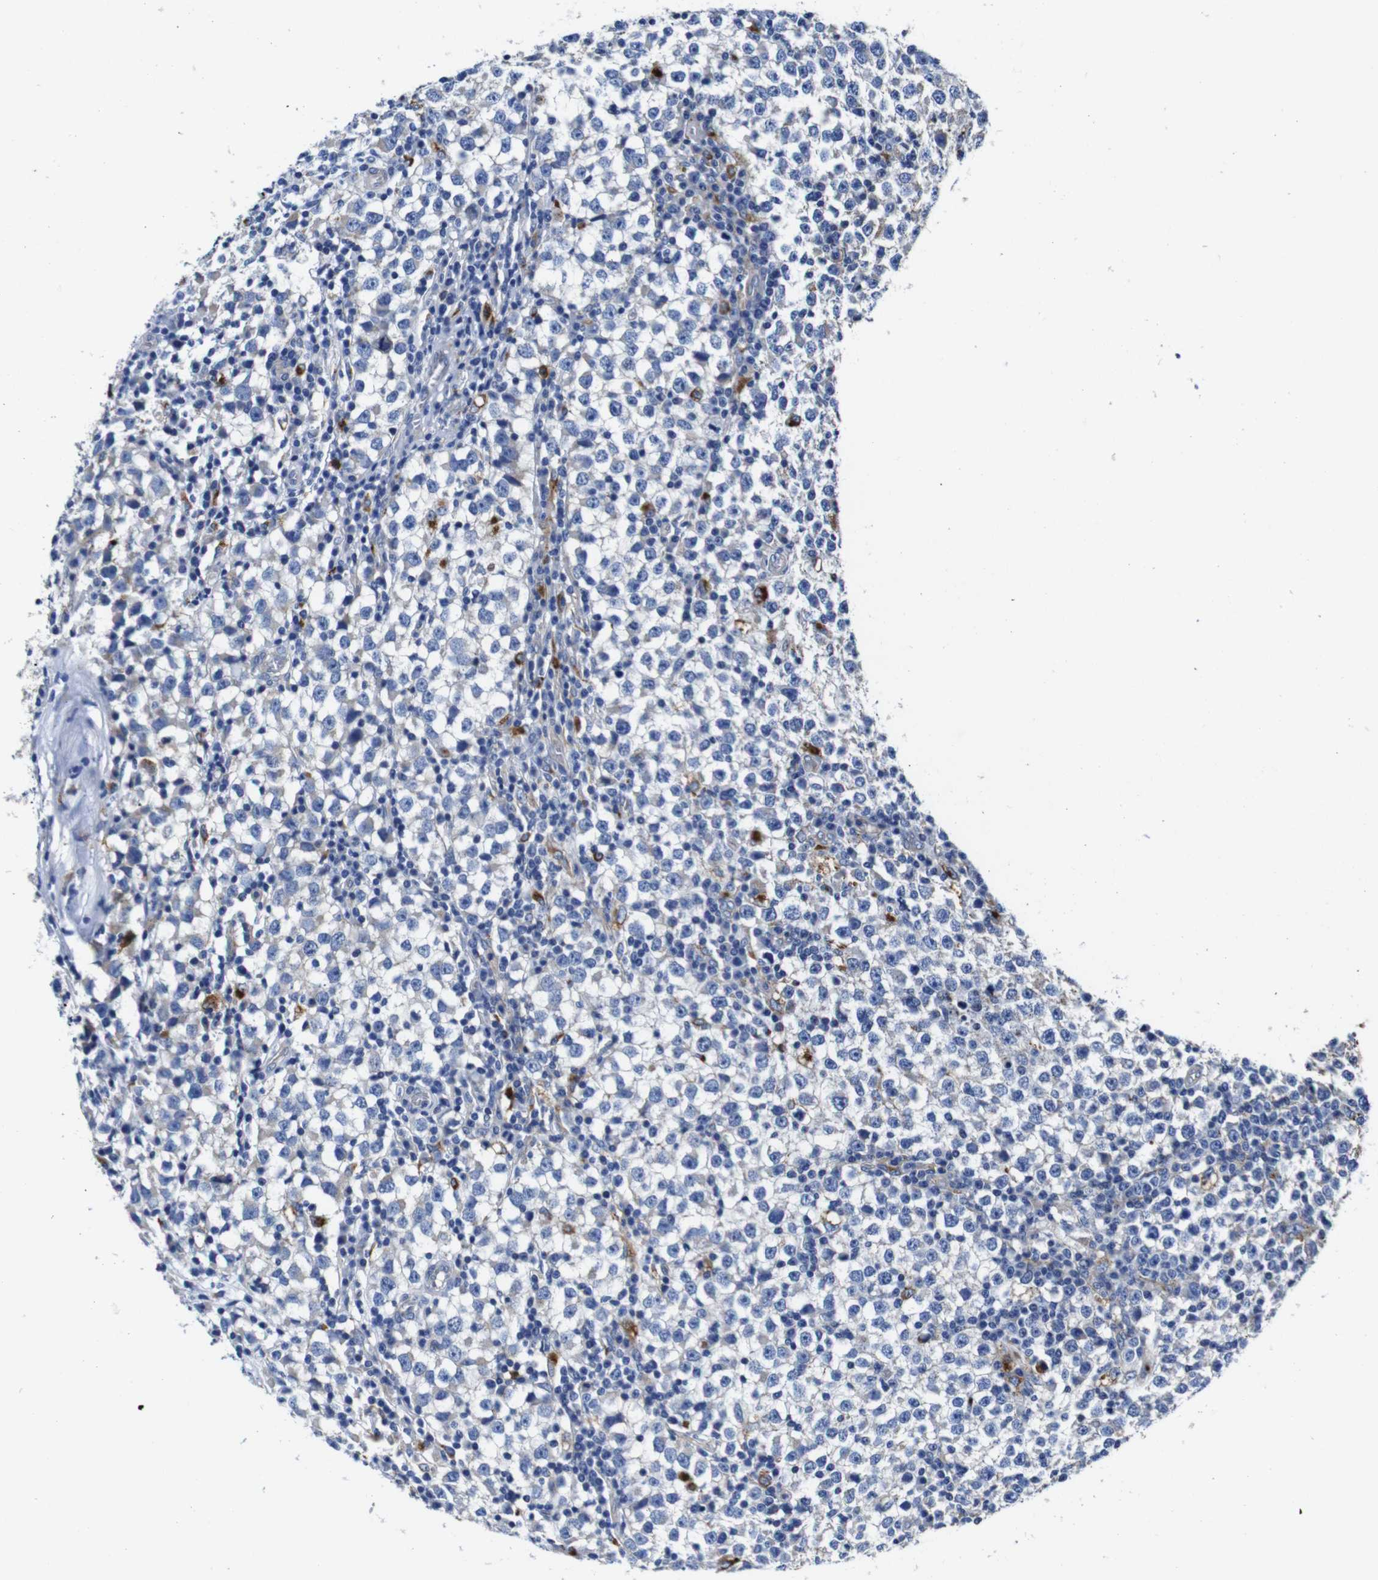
{"staining": {"intensity": "negative", "quantity": "none", "location": "none"}, "tissue": "testis cancer", "cell_type": "Tumor cells", "image_type": "cancer", "snomed": [{"axis": "morphology", "description": "Seminoma, NOS"}, {"axis": "topography", "description": "Testis"}], "caption": "This micrograph is of testis cancer (seminoma) stained with IHC to label a protein in brown with the nuclei are counter-stained blue. There is no positivity in tumor cells.", "gene": "GIMAP2", "patient": {"sex": "male", "age": 65}}